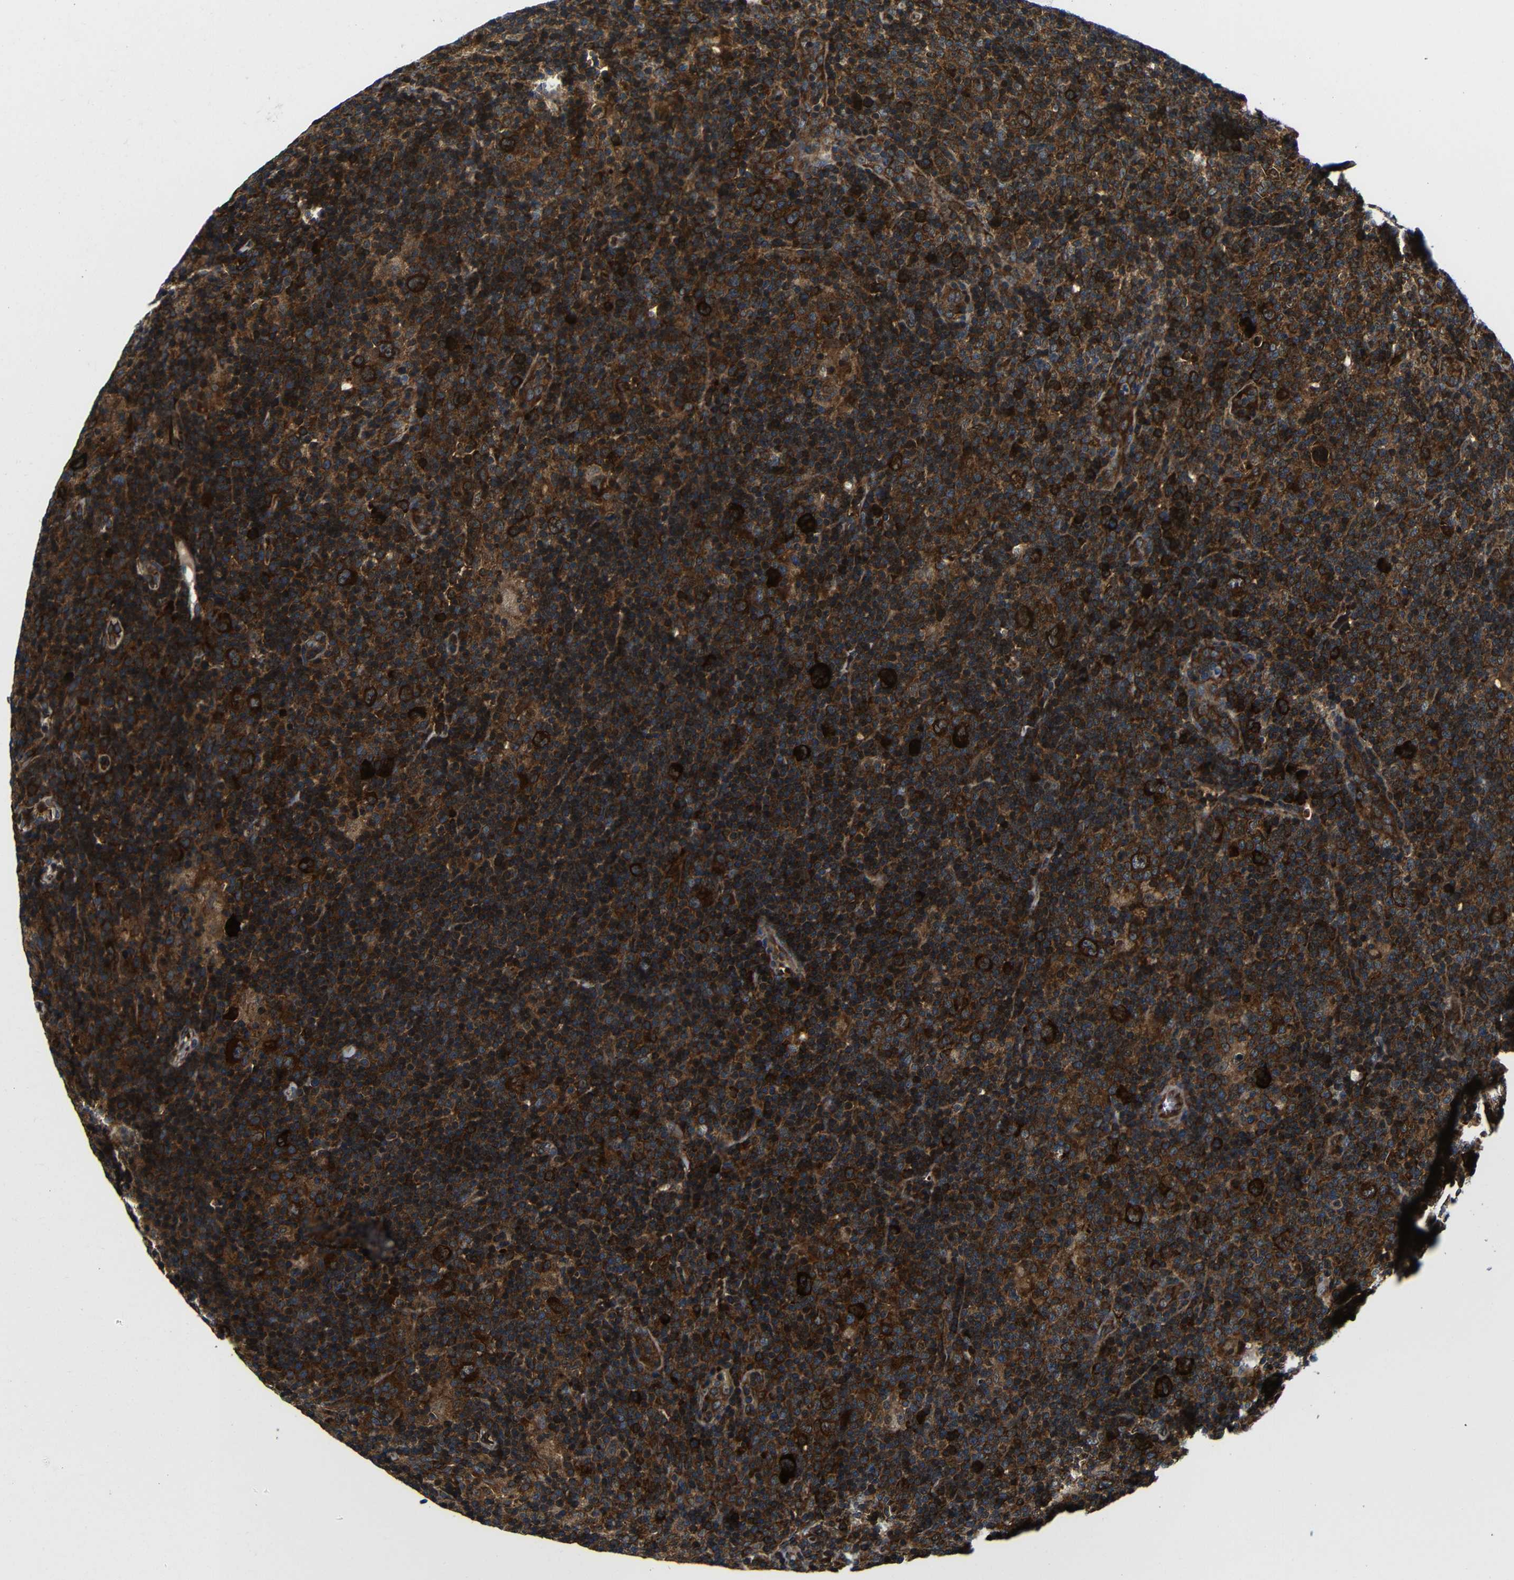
{"staining": {"intensity": "strong", "quantity": ">75%", "location": "cytoplasmic/membranous"}, "tissue": "lymphoma", "cell_type": "Tumor cells", "image_type": "cancer", "snomed": [{"axis": "morphology", "description": "Hodgkin's disease, NOS"}, {"axis": "topography", "description": "Lymph node"}], "caption": "Immunohistochemistry (IHC) (DAB) staining of human Hodgkin's disease displays strong cytoplasmic/membranous protein expression in approximately >75% of tumor cells. The staining is performed using DAB (3,3'-diaminobenzidine) brown chromogen to label protein expression. The nuclei are counter-stained blue using hematoxylin.", "gene": "ABCE1", "patient": {"sex": "female", "age": 57}}